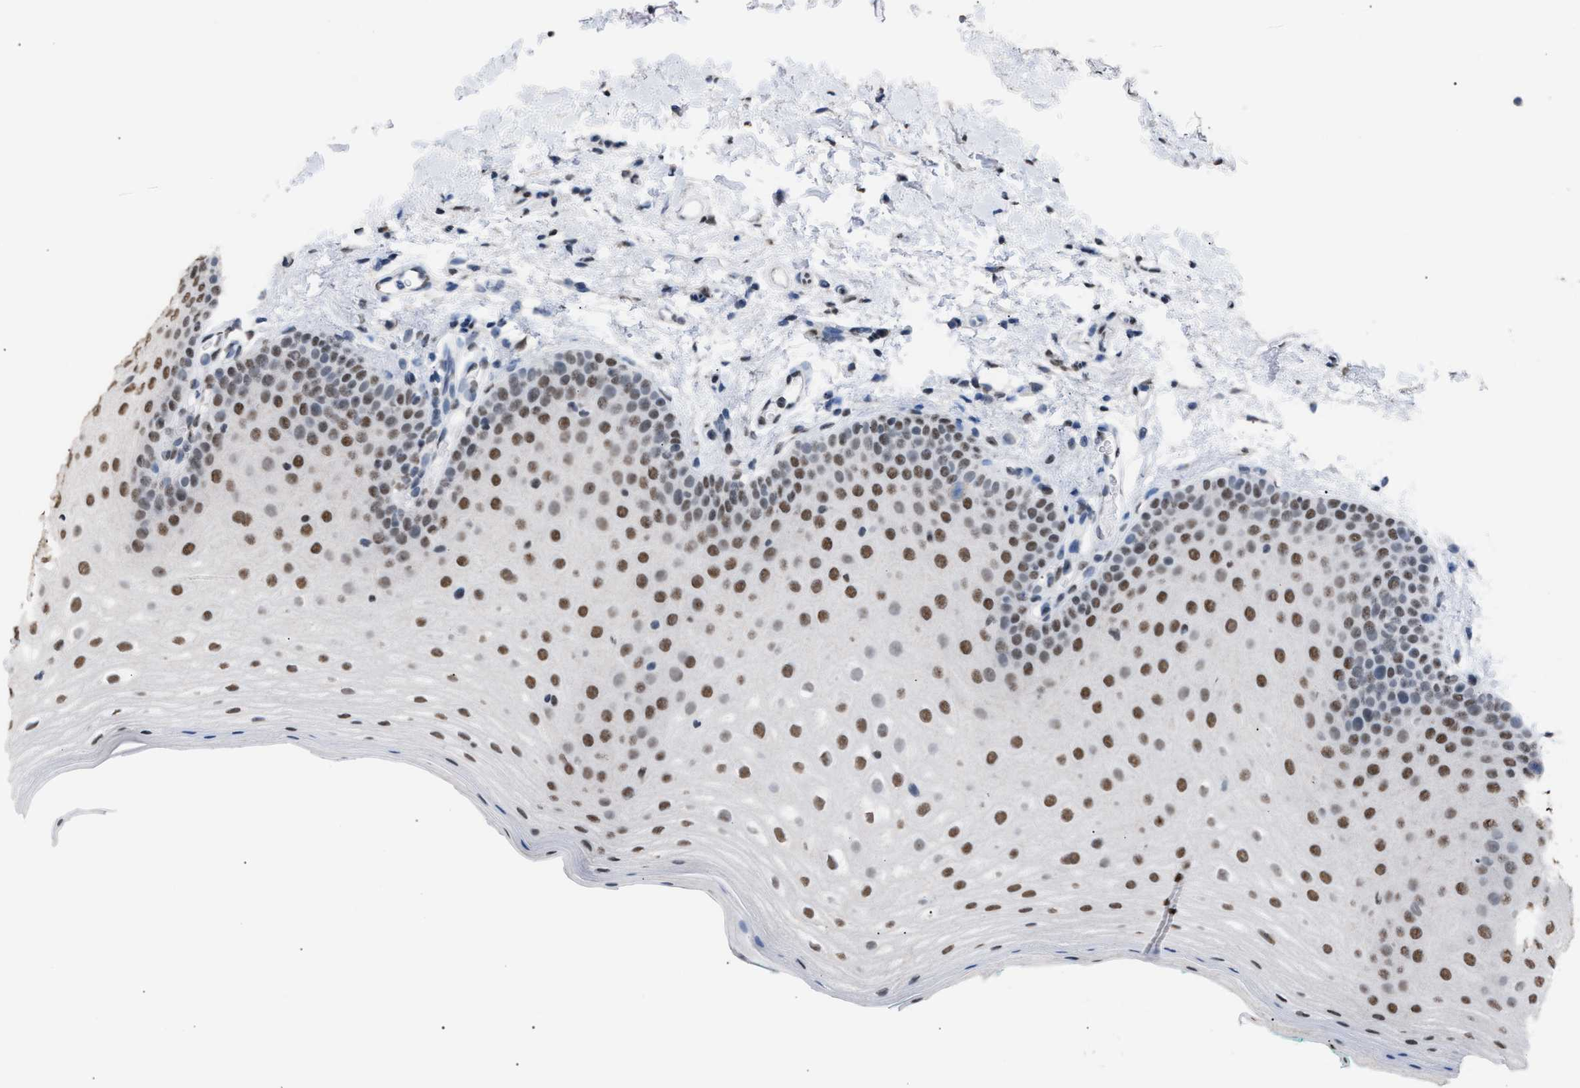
{"staining": {"intensity": "moderate", "quantity": ">75%", "location": "nuclear"}, "tissue": "oral mucosa", "cell_type": "Squamous epithelial cells", "image_type": "normal", "snomed": [{"axis": "morphology", "description": "Normal tissue, NOS"}, {"axis": "topography", "description": "Skin"}, {"axis": "topography", "description": "Oral tissue"}], "caption": "Immunohistochemical staining of unremarkable oral mucosa demonstrates moderate nuclear protein staining in about >75% of squamous epithelial cells. Ihc stains the protein of interest in brown and the nuclei are stained blue.", "gene": "CCAR2", "patient": {"sex": "male", "age": 84}}